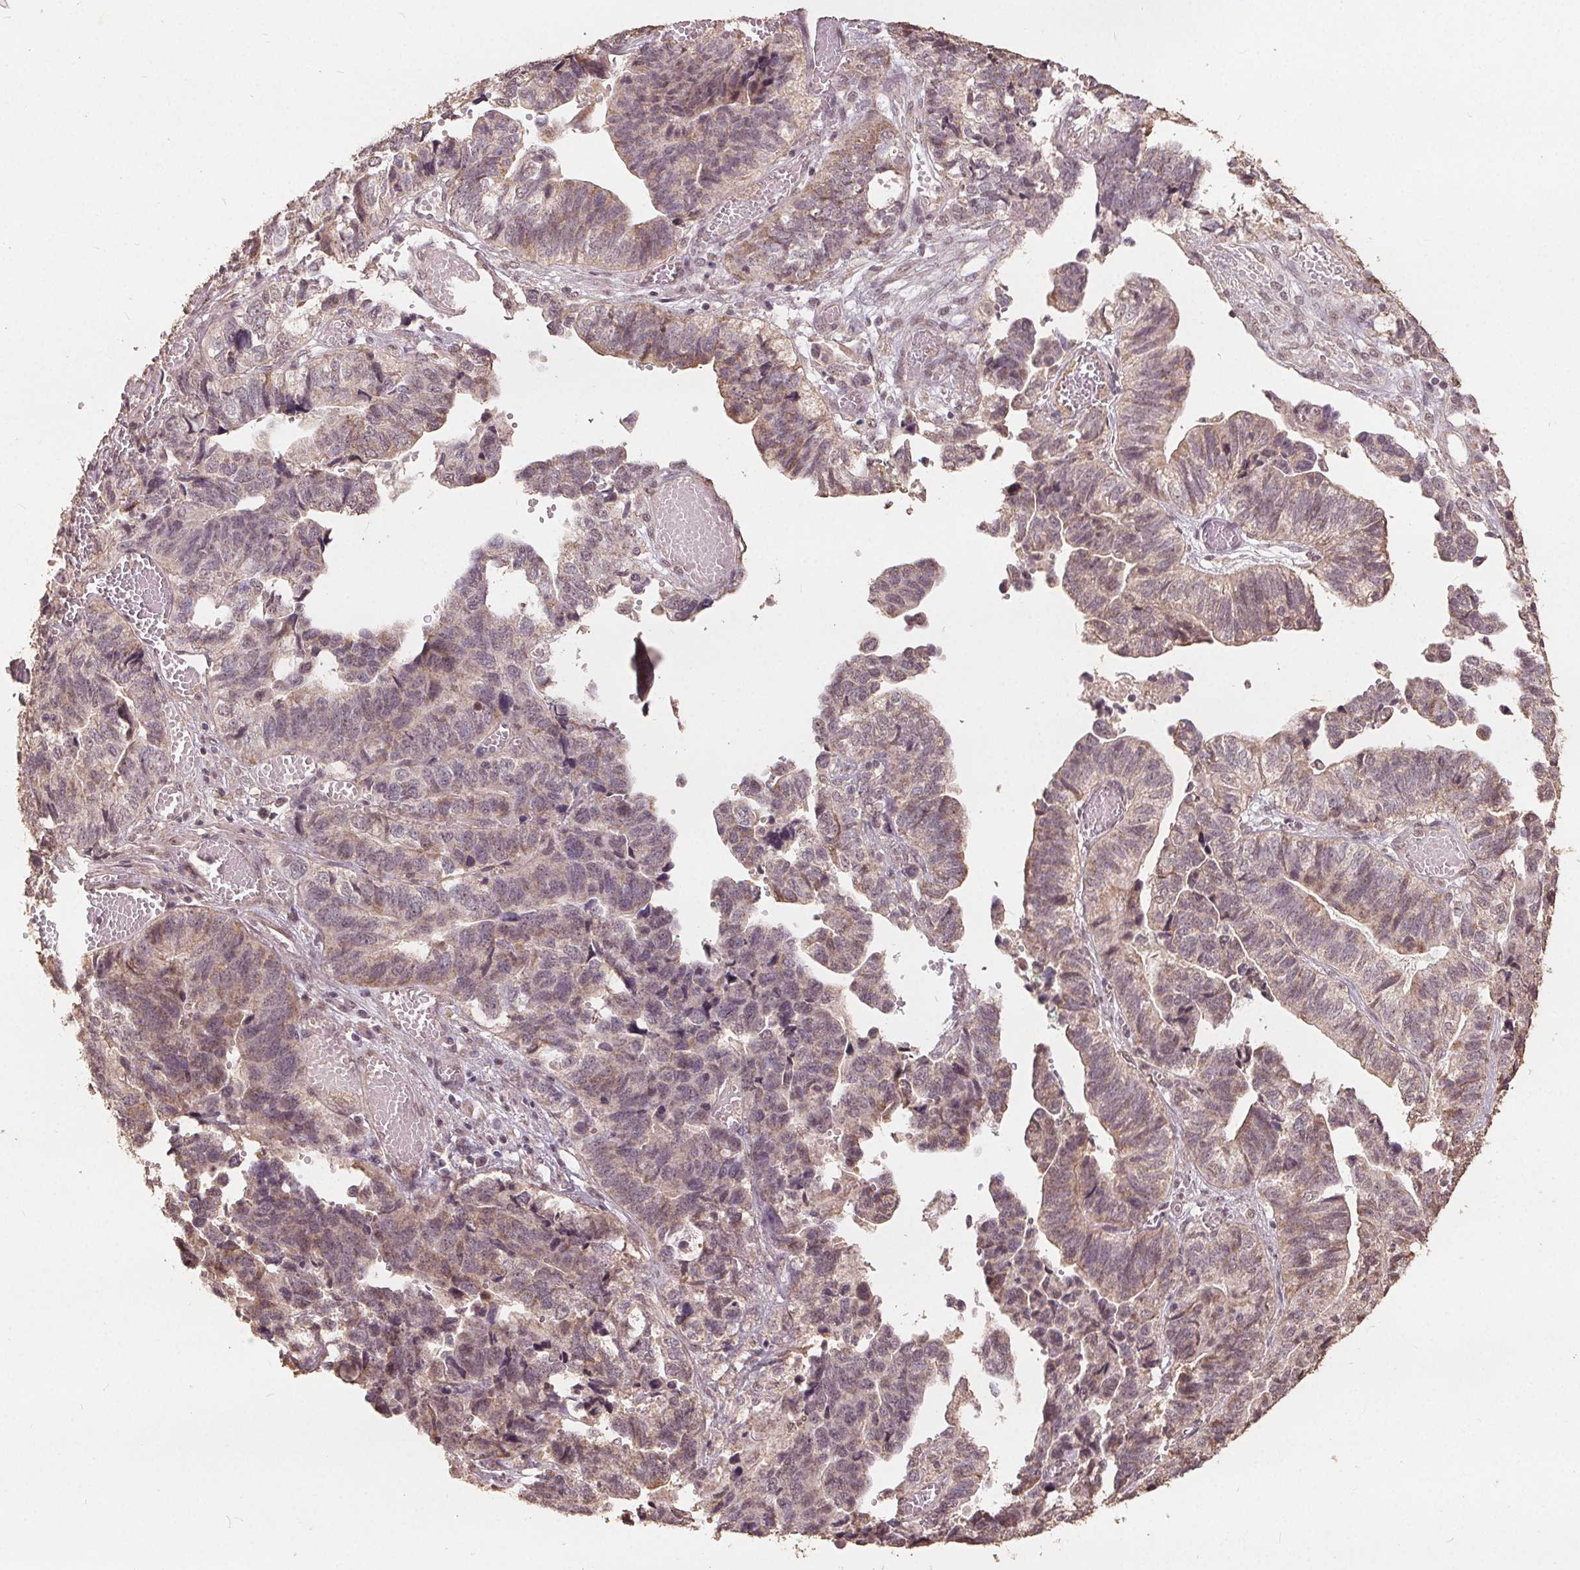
{"staining": {"intensity": "negative", "quantity": "none", "location": "none"}, "tissue": "stomach cancer", "cell_type": "Tumor cells", "image_type": "cancer", "snomed": [{"axis": "morphology", "description": "Adenocarcinoma, NOS"}, {"axis": "topography", "description": "Stomach, upper"}], "caption": "IHC image of neoplastic tissue: human stomach adenocarcinoma stained with DAB (3,3'-diaminobenzidine) demonstrates no significant protein staining in tumor cells. Nuclei are stained in blue.", "gene": "DSG3", "patient": {"sex": "female", "age": 67}}